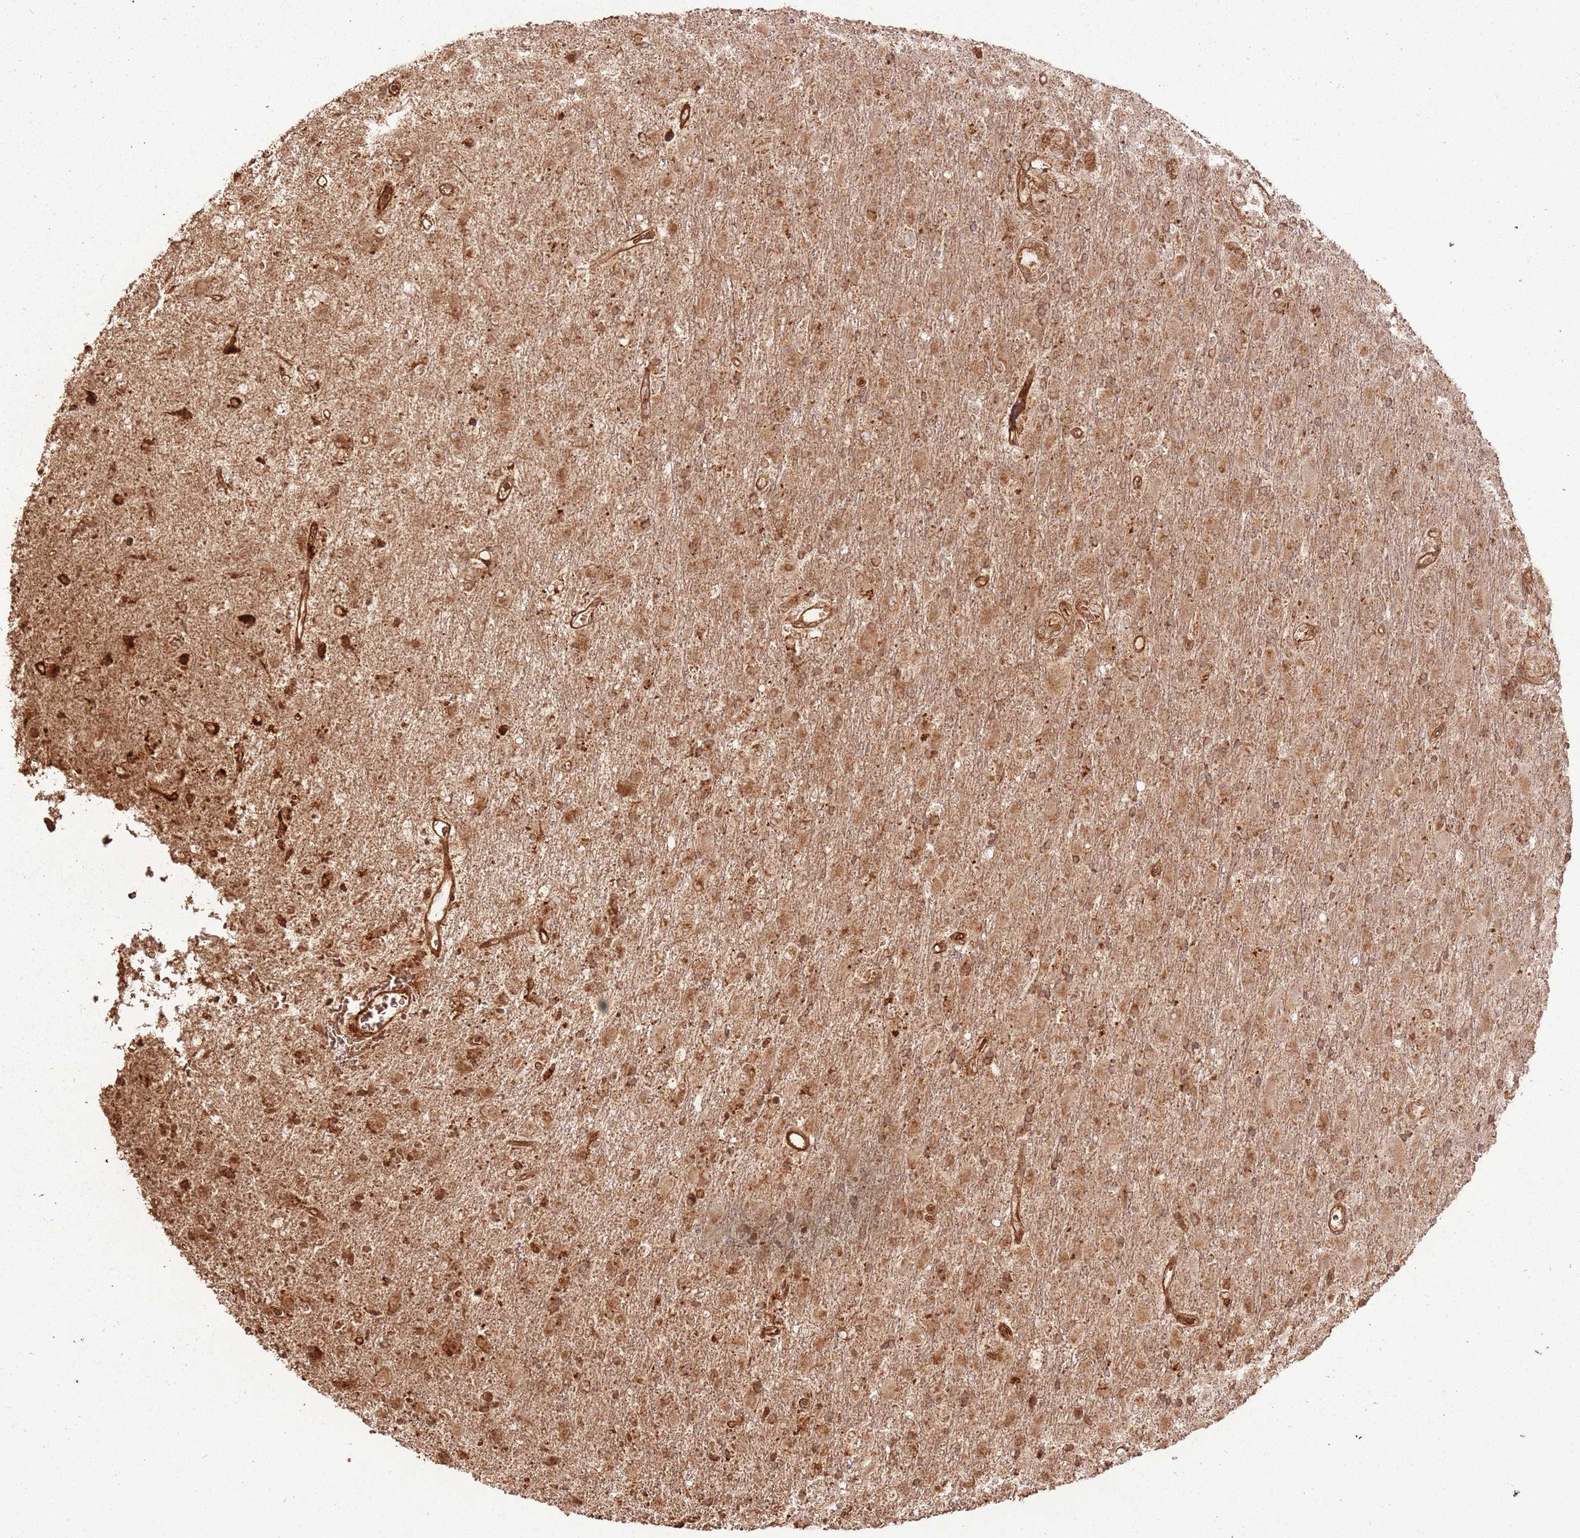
{"staining": {"intensity": "moderate", "quantity": ">75%", "location": "cytoplasmic/membranous"}, "tissue": "glioma", "cell_type": "Tumor cells", "image_type": "cancer", "snomed": [{"axis": "morphology", "description": "Glioma, malignant, Low grade"}, {"axis": "topography", "description": "Brain"}], "caption": "Brown immunohistochemical staining in glioma displays moderate cytoplasmic/membranous staining in about >75% of tumor cells.", "gene": "MRPS6", "patient": {"sex": "male", "age": 65}}